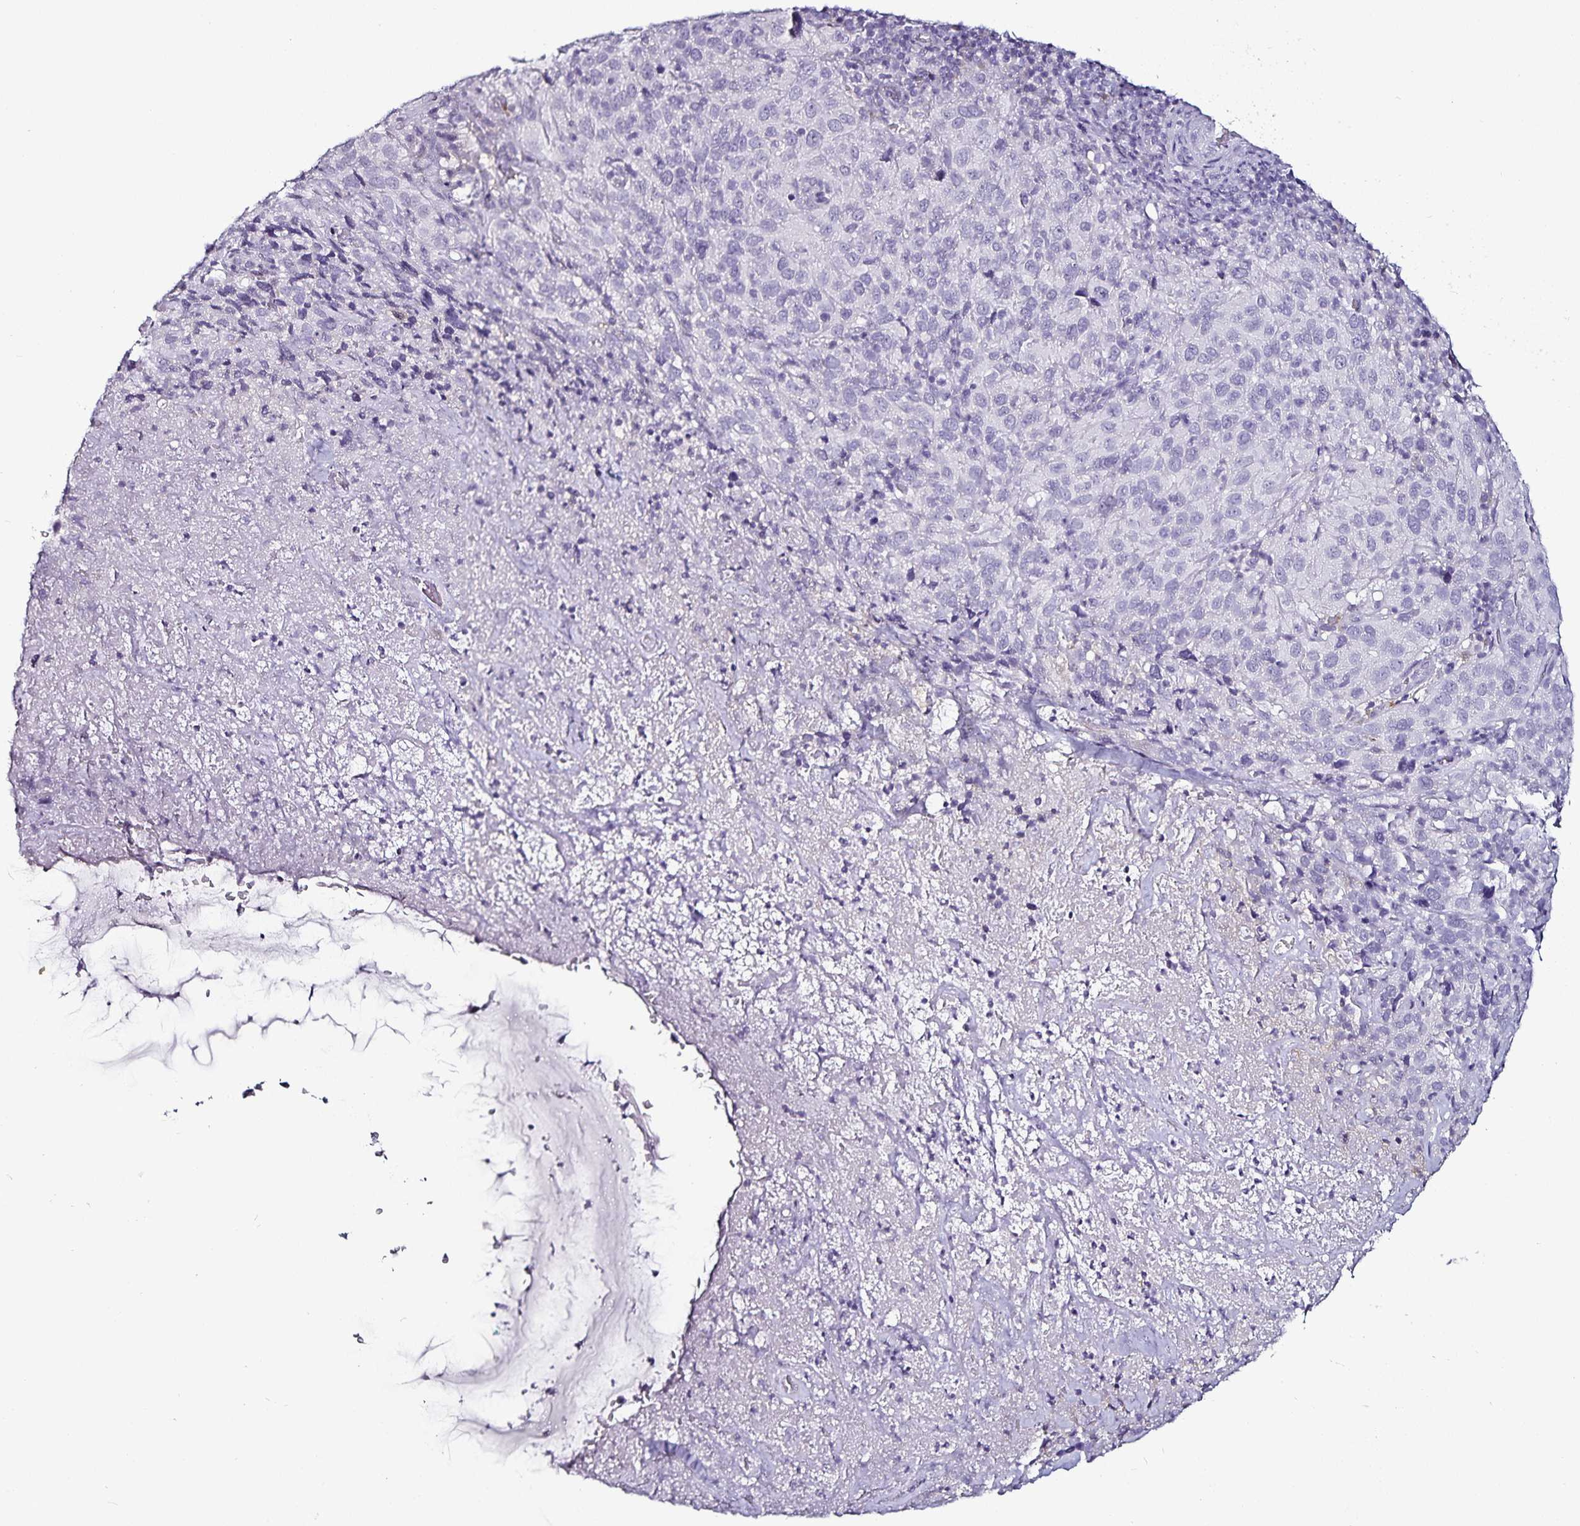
{"staining": {"intensity": "negative", "quantity": "none", "location": "none"}, "tissue": "cervical cancer", "cell_type": "Tumor cells", "image_type": "cancer", "snomed": [{"axis": "morphology", "description": "Squamous cell carcinoma, NOS"}, {"axis": "topography", "description": "Cervix"}], "caption": "Immunohistochemical staining of human cervical squamous cell carcinoma demonstrates no significant staining in tumor cells.", "gene": "CA12", "patient": {"sex": "female", "age": 51}}